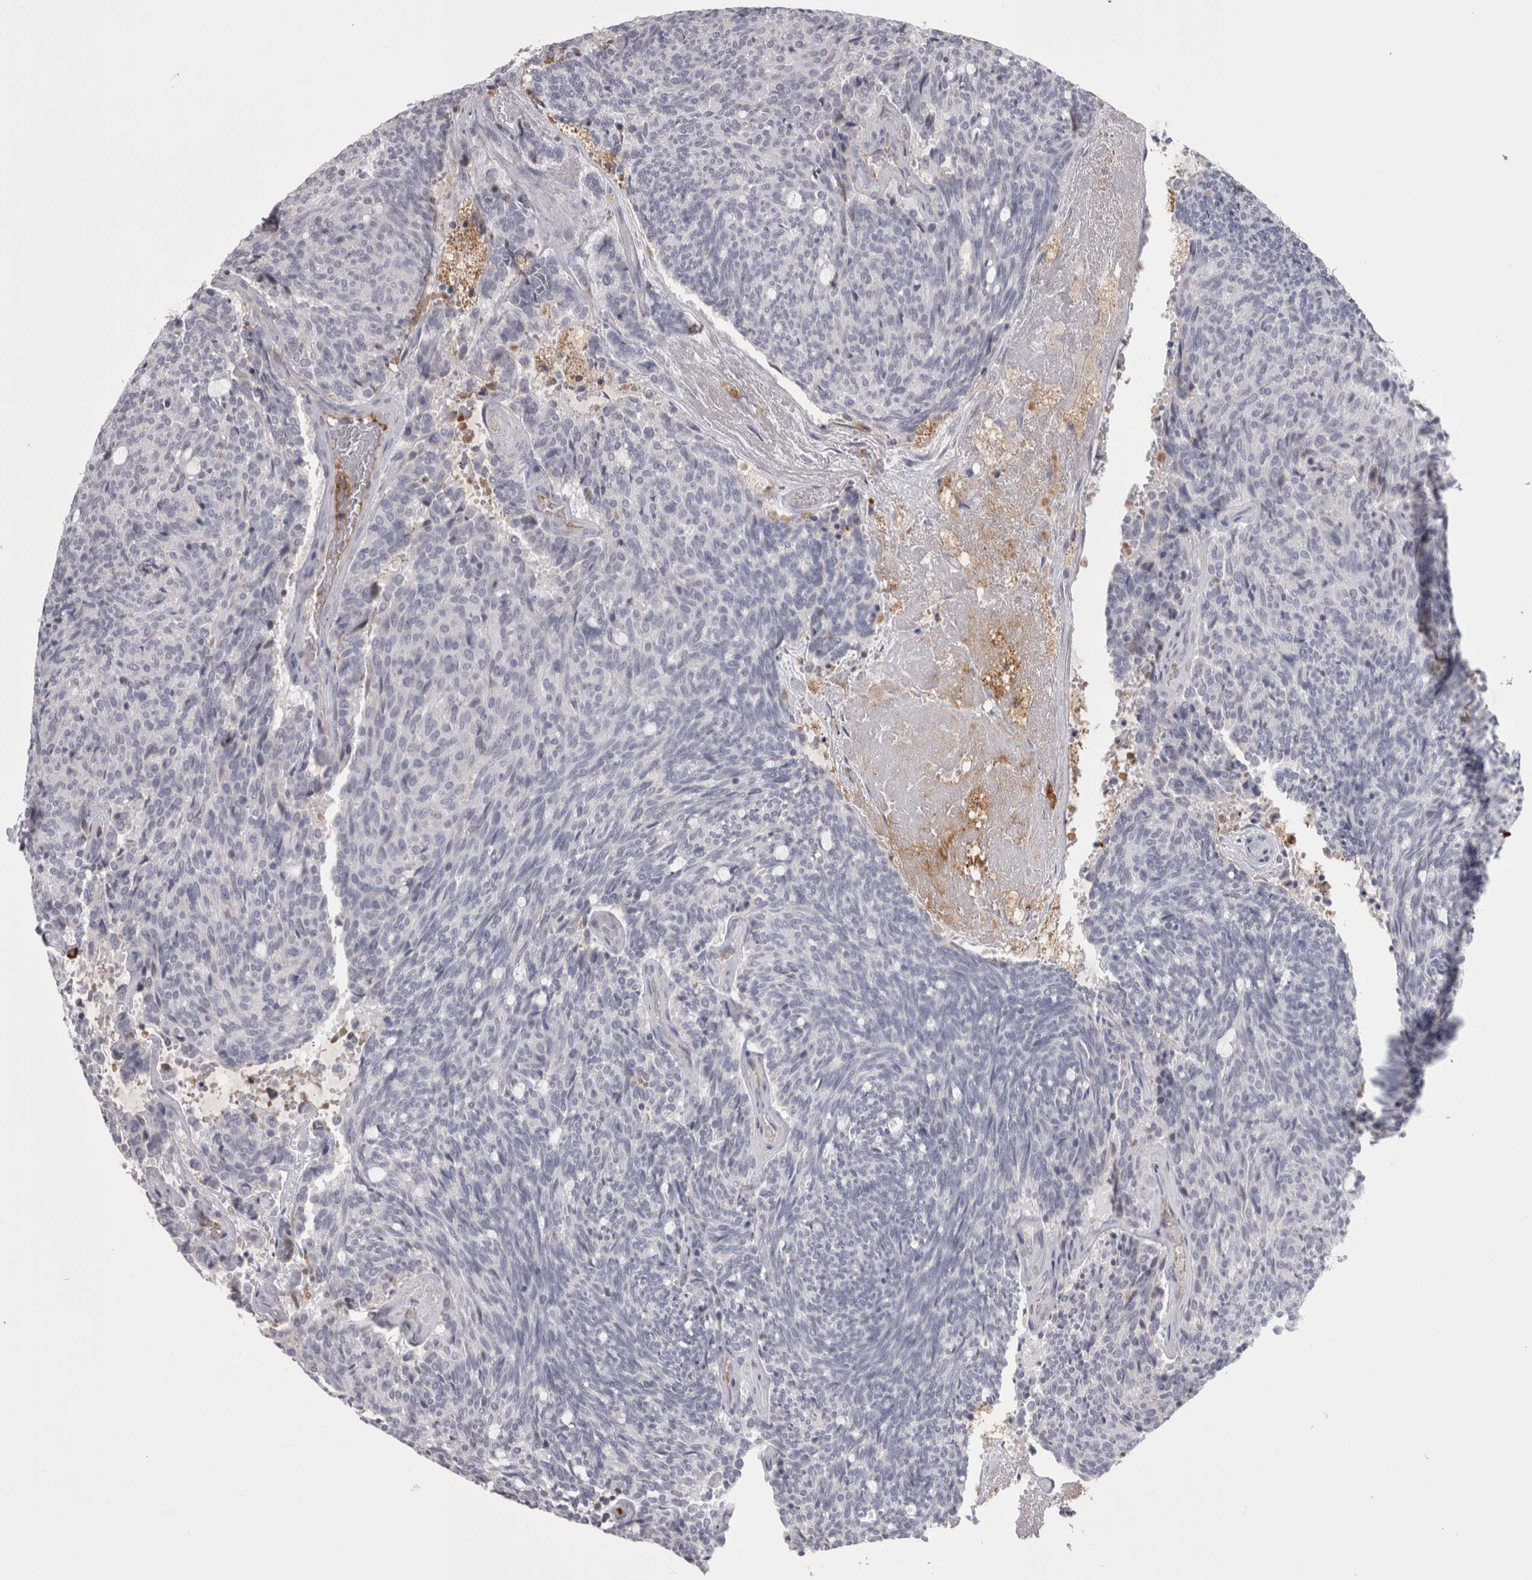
{"staining": {"intensity": "negative", "quantity": "none", "location": "none"}, "tissue": "carcinoid", "cell_type": "Tumor cells", "image_type": "cancer", "snomed": [{"axis": "morphology", "description": "Carcinoid, malignant, NOS"}, {"axis": "topography", "description": "Pancreas"}], "caption": "Immunohistochemistry of human carcinoid (malignant) exhibits no positivity in tumor cells.", "gene": "SAA4", "patient": {"sex": "female", "age": 54}}